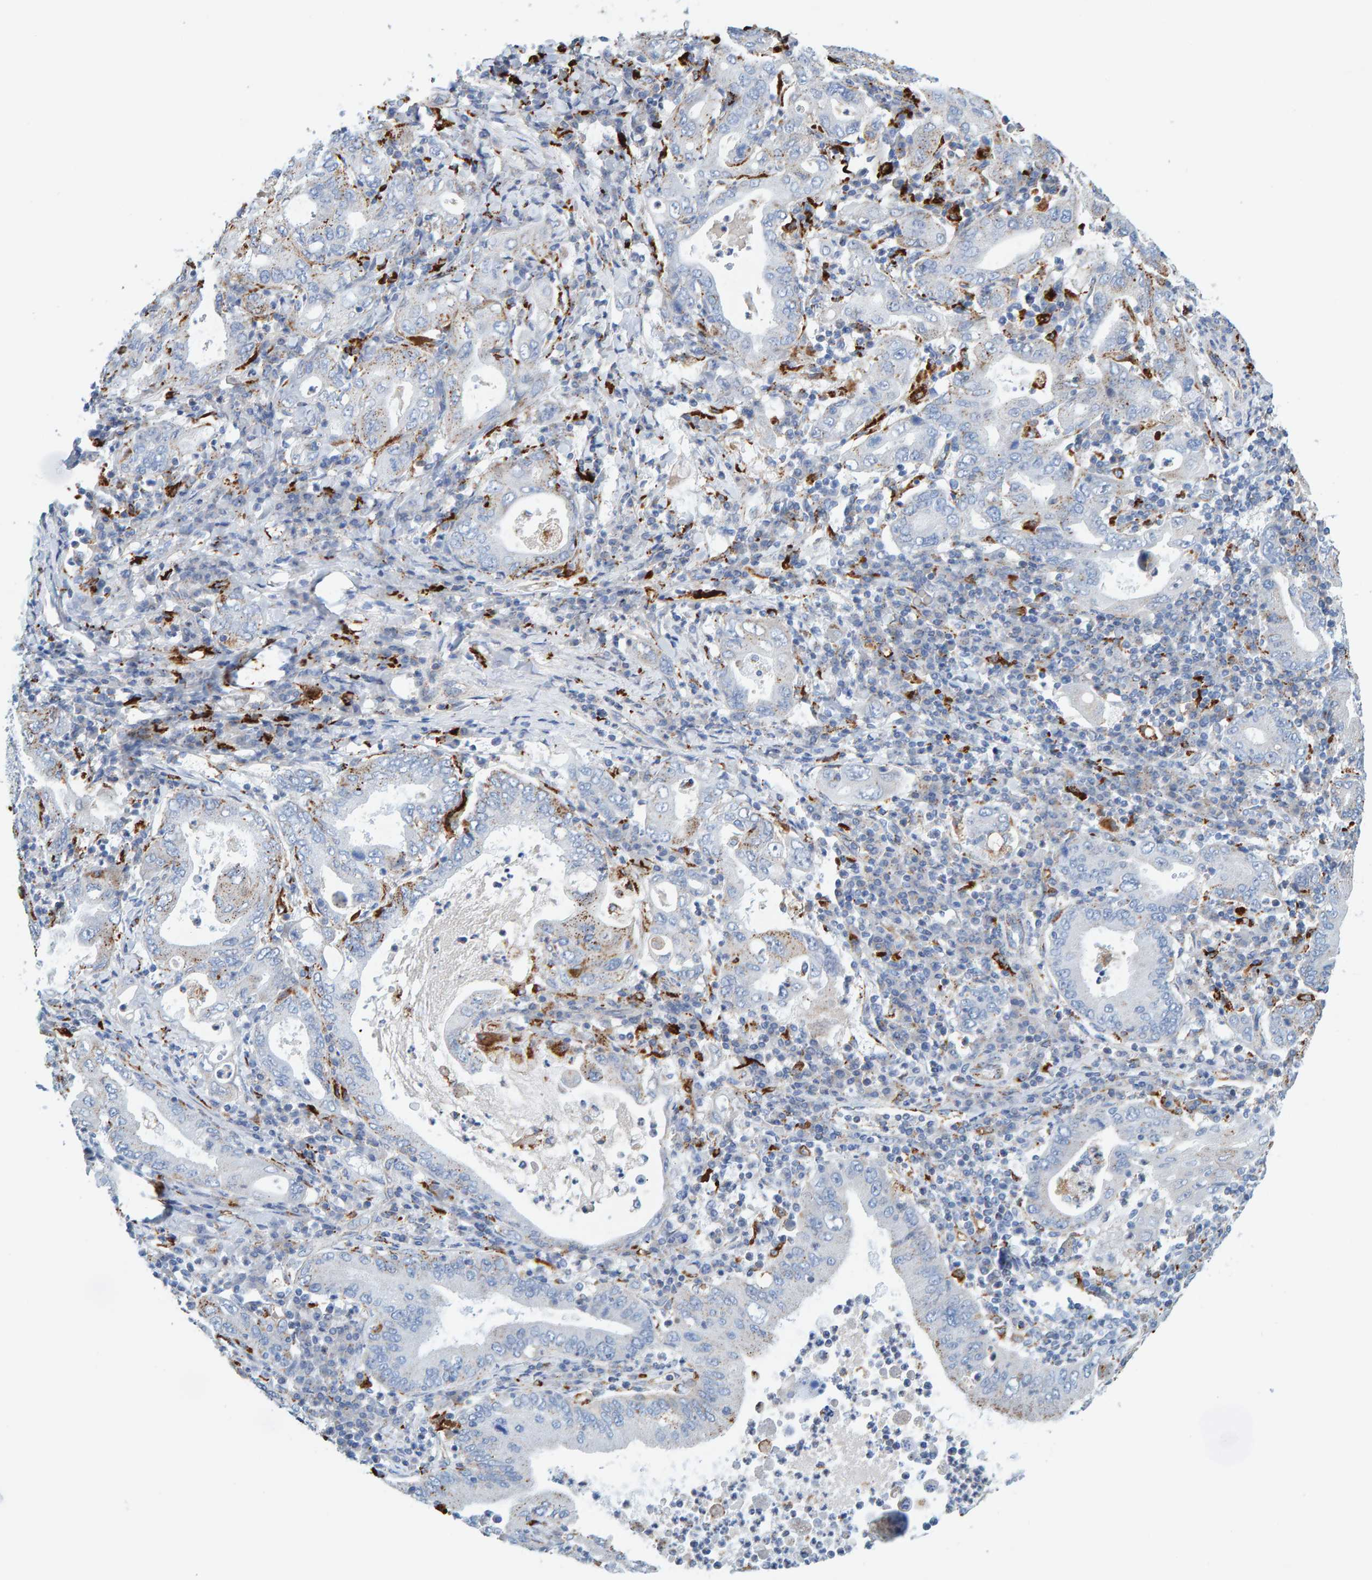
{"staining": {"intensity": "moderate", "quantity": "<25%", "location": "cytoplasmic/membranous"}, "tissue": "stomach cancer", "cell_type": "Tumor cells", "image_type": "cancer", "snomed": [{"axis": "morphology", "description": "Normal tissue, NOS"}, {"axis": "morphology", "description": "Adenocarcinoma, NOS"}, {"axis": "topography", "description": "Esophagus"}, {"axis": "topography", "description": "Stomach, upper"}, {"axis": "topography", "description": "Peripheral nerve tissue"}], "caption": "Protein expression analysis of human stomach adenocarcinoma reveals moderate cytoplasmic/membranous expression in approximately <25% of tumor cells.", "gene": "BIN3", "patient": {"sex": "male", "age": 62}}